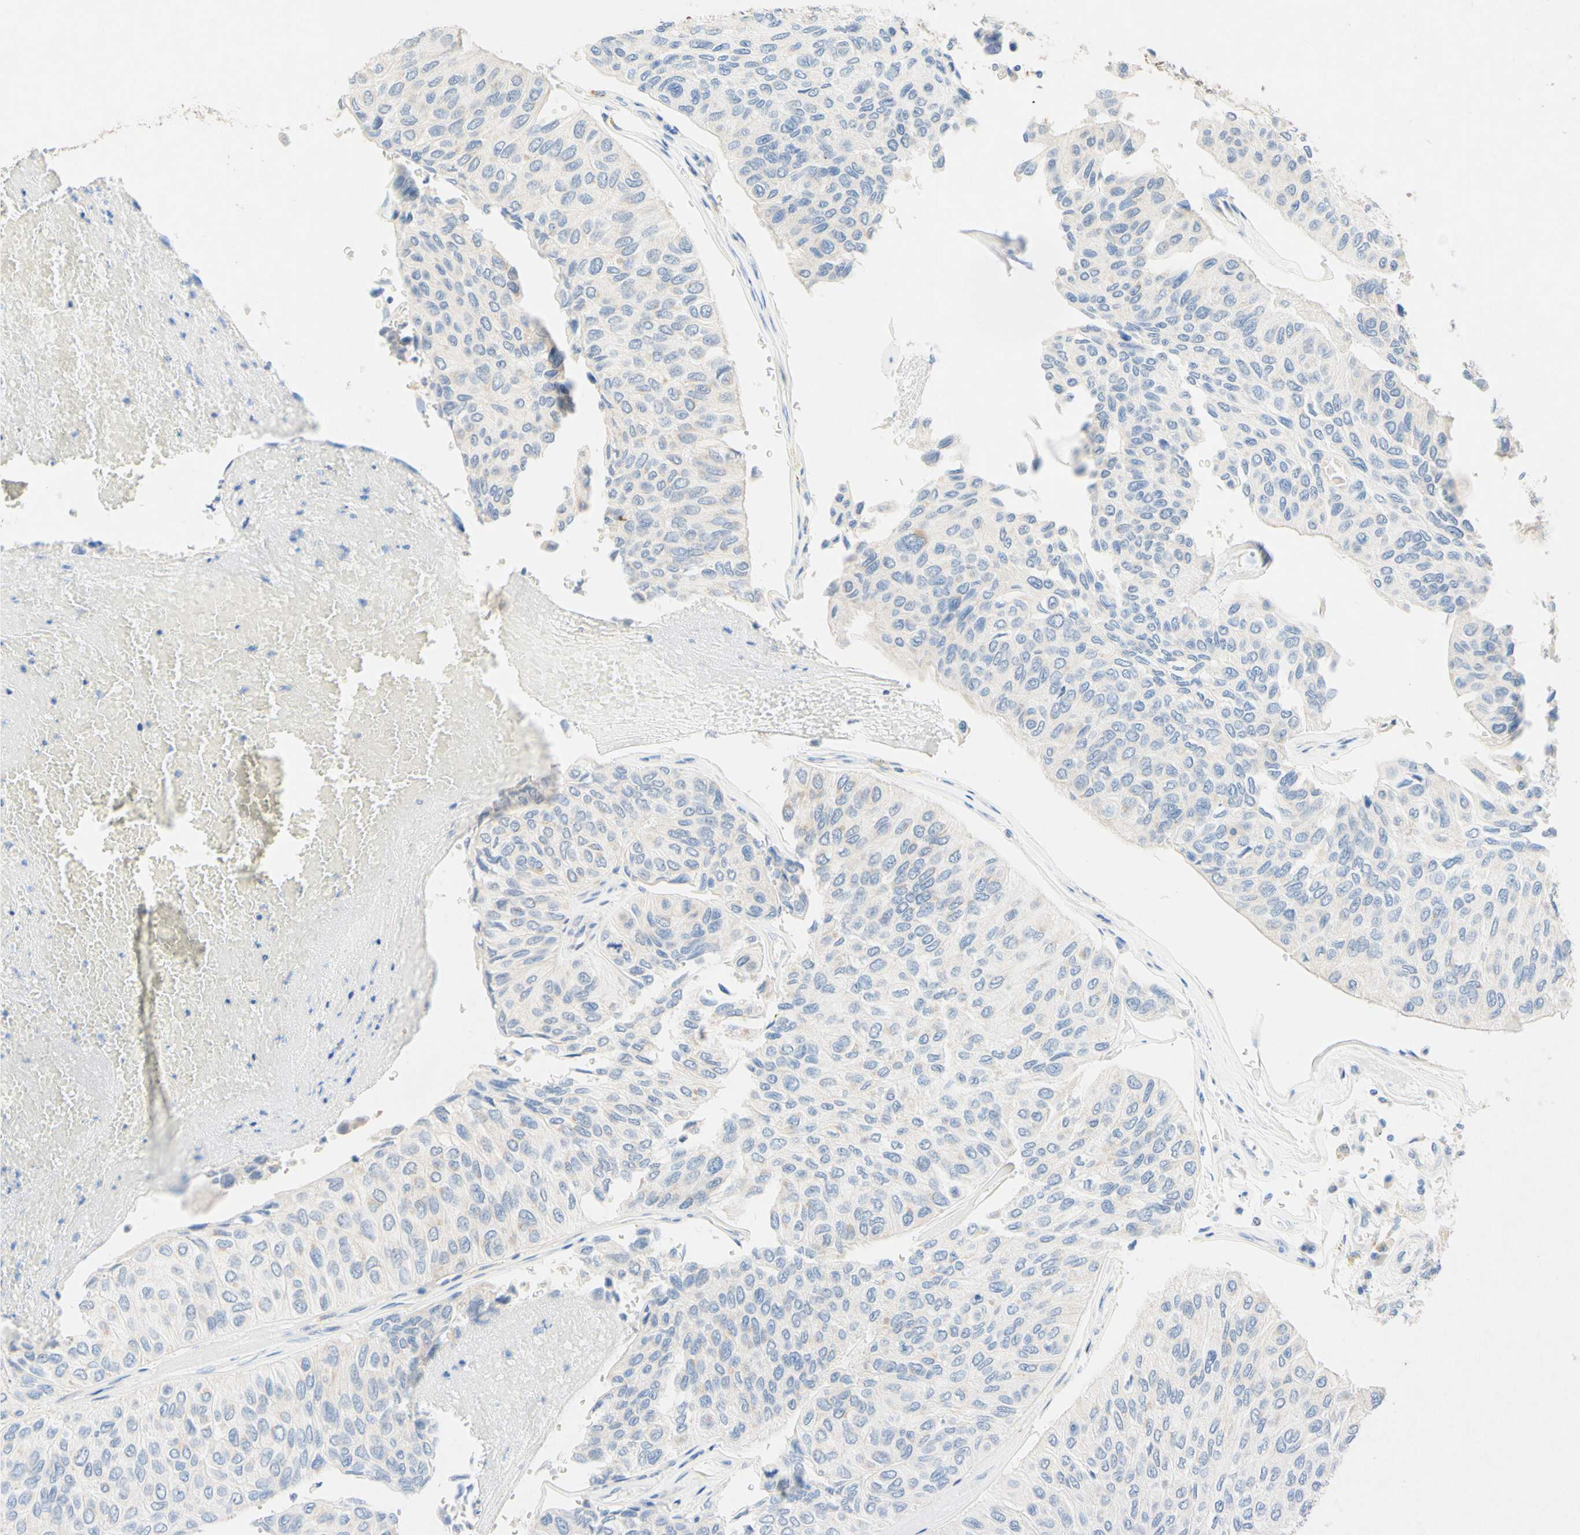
{"staining": {"intensity": "negative", "quantity": "none", "location": "none"}, "tissue": "urothelial cancer", "cell_type": "Tumor cells", "image_type": "cancer", "snomed": [{"axis": "morphology", "description": "Urothelial carcinoma, High grade"}, {"axis": "topography", "description": "Urinary bladder"}], "caption": "Immunohistochemistry (IHC) image of neoplastic tissue: human urothelial cancer stained with DAB shows no significant protein positivity in tumor cells.", "gene": "SLC46A1", "patient": {"sex": "male", "age": 66}}